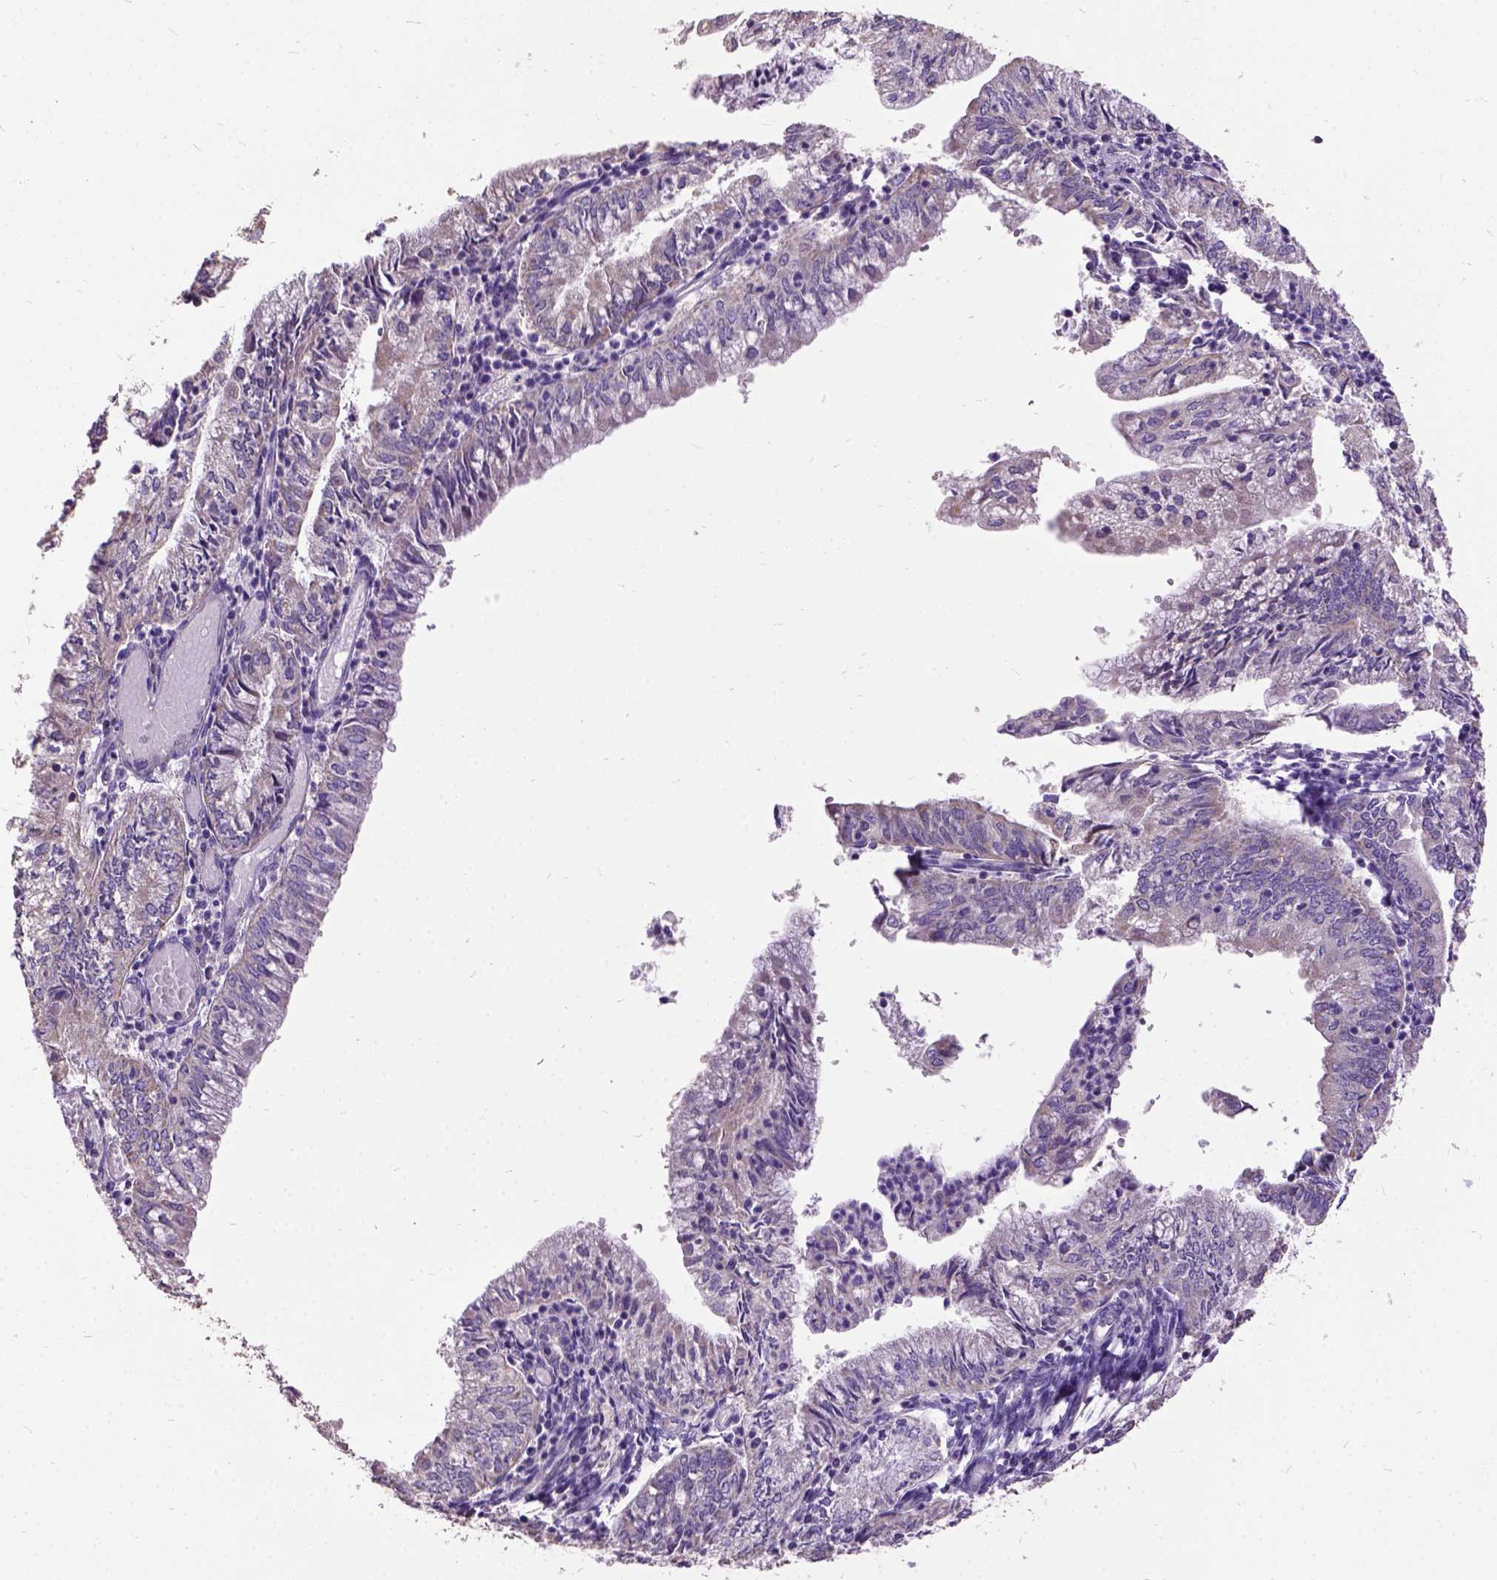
{"staining": {"intensity": "weak", "quantity": "25%-75%", "location": "cytoplasmic/membranous"}, "tissue": "endometrial cancer", "cell_type": "Tumor cells", "image_type": "cancer", "snomed": [{"axis": "morphology", "description": "Adenocarcinoma, NOS"}, {"axis": "topography", "description": "Endometrium"}], "caption": "This is an image of immunohistochemistry (IHC) staining of endometrial cancer, which shows weak positivity in the cytoplasmic/membranous of tumor cells.", "gene": "DQX1", "patient": {"sex": "female", "age": 55}}